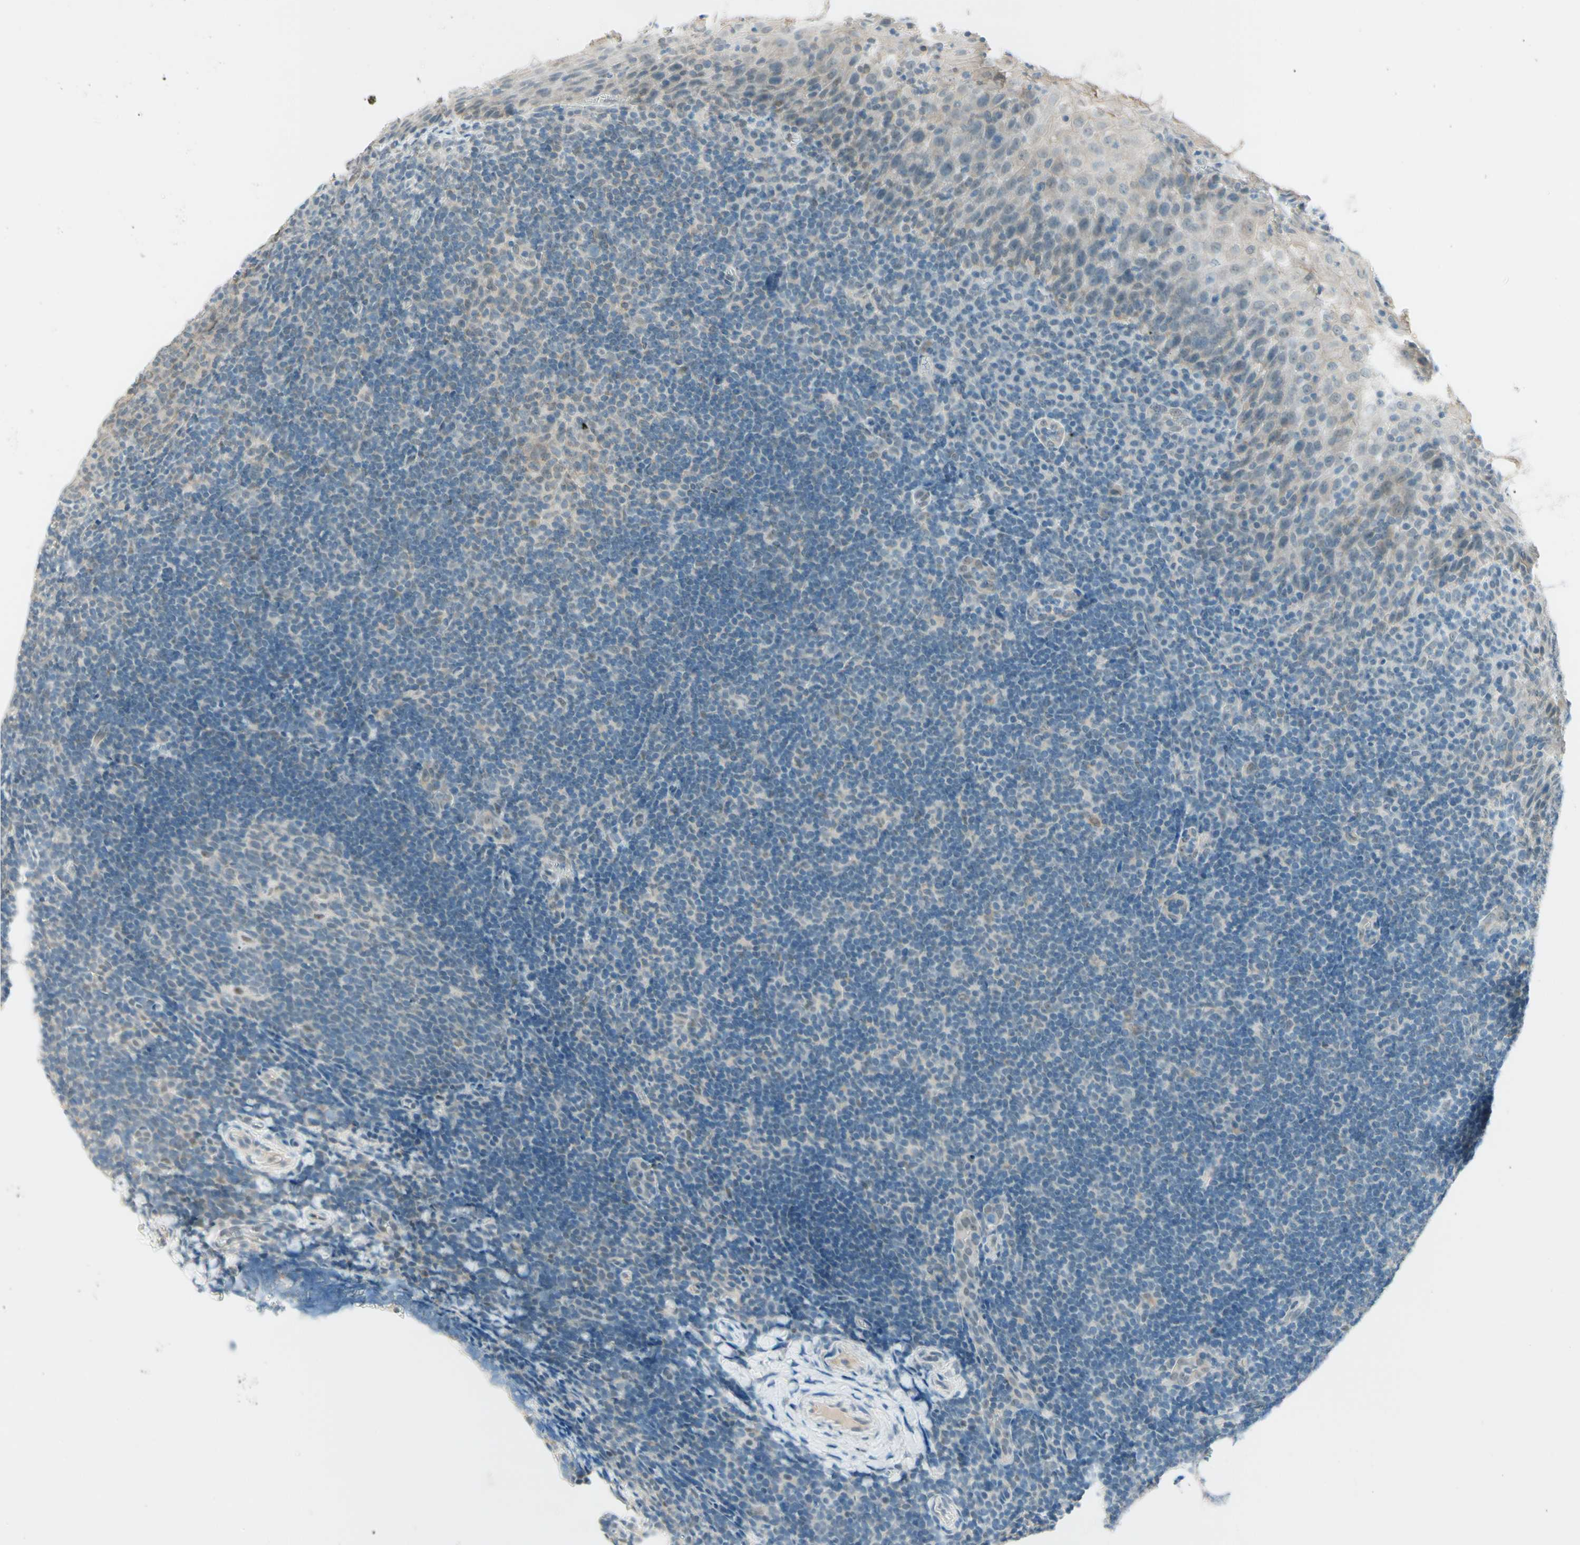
{"staining": {"intensity": "negative", "quantity": "none", "location": "none"}, "tissue": "tonsil", "cell_type": "Germinal center cells", "image_type": "normal", "snomed": [{"axis": "morphology", "description": "Normal tissue, NOS"}, {"axis": "topography", "description": "Tonsil"}], "caption": "High magnification brightfield microscopy of normal tonsil stained with DAB (brown) and counterstained with hematoxylin (blue): germinal center cells show no significant staining. (DAB (3,3'-diaminobenzidine) immunohistochemistry, high magnification).", "gene": "JPH1", "patient": {"sex": "male", "age": 37}}